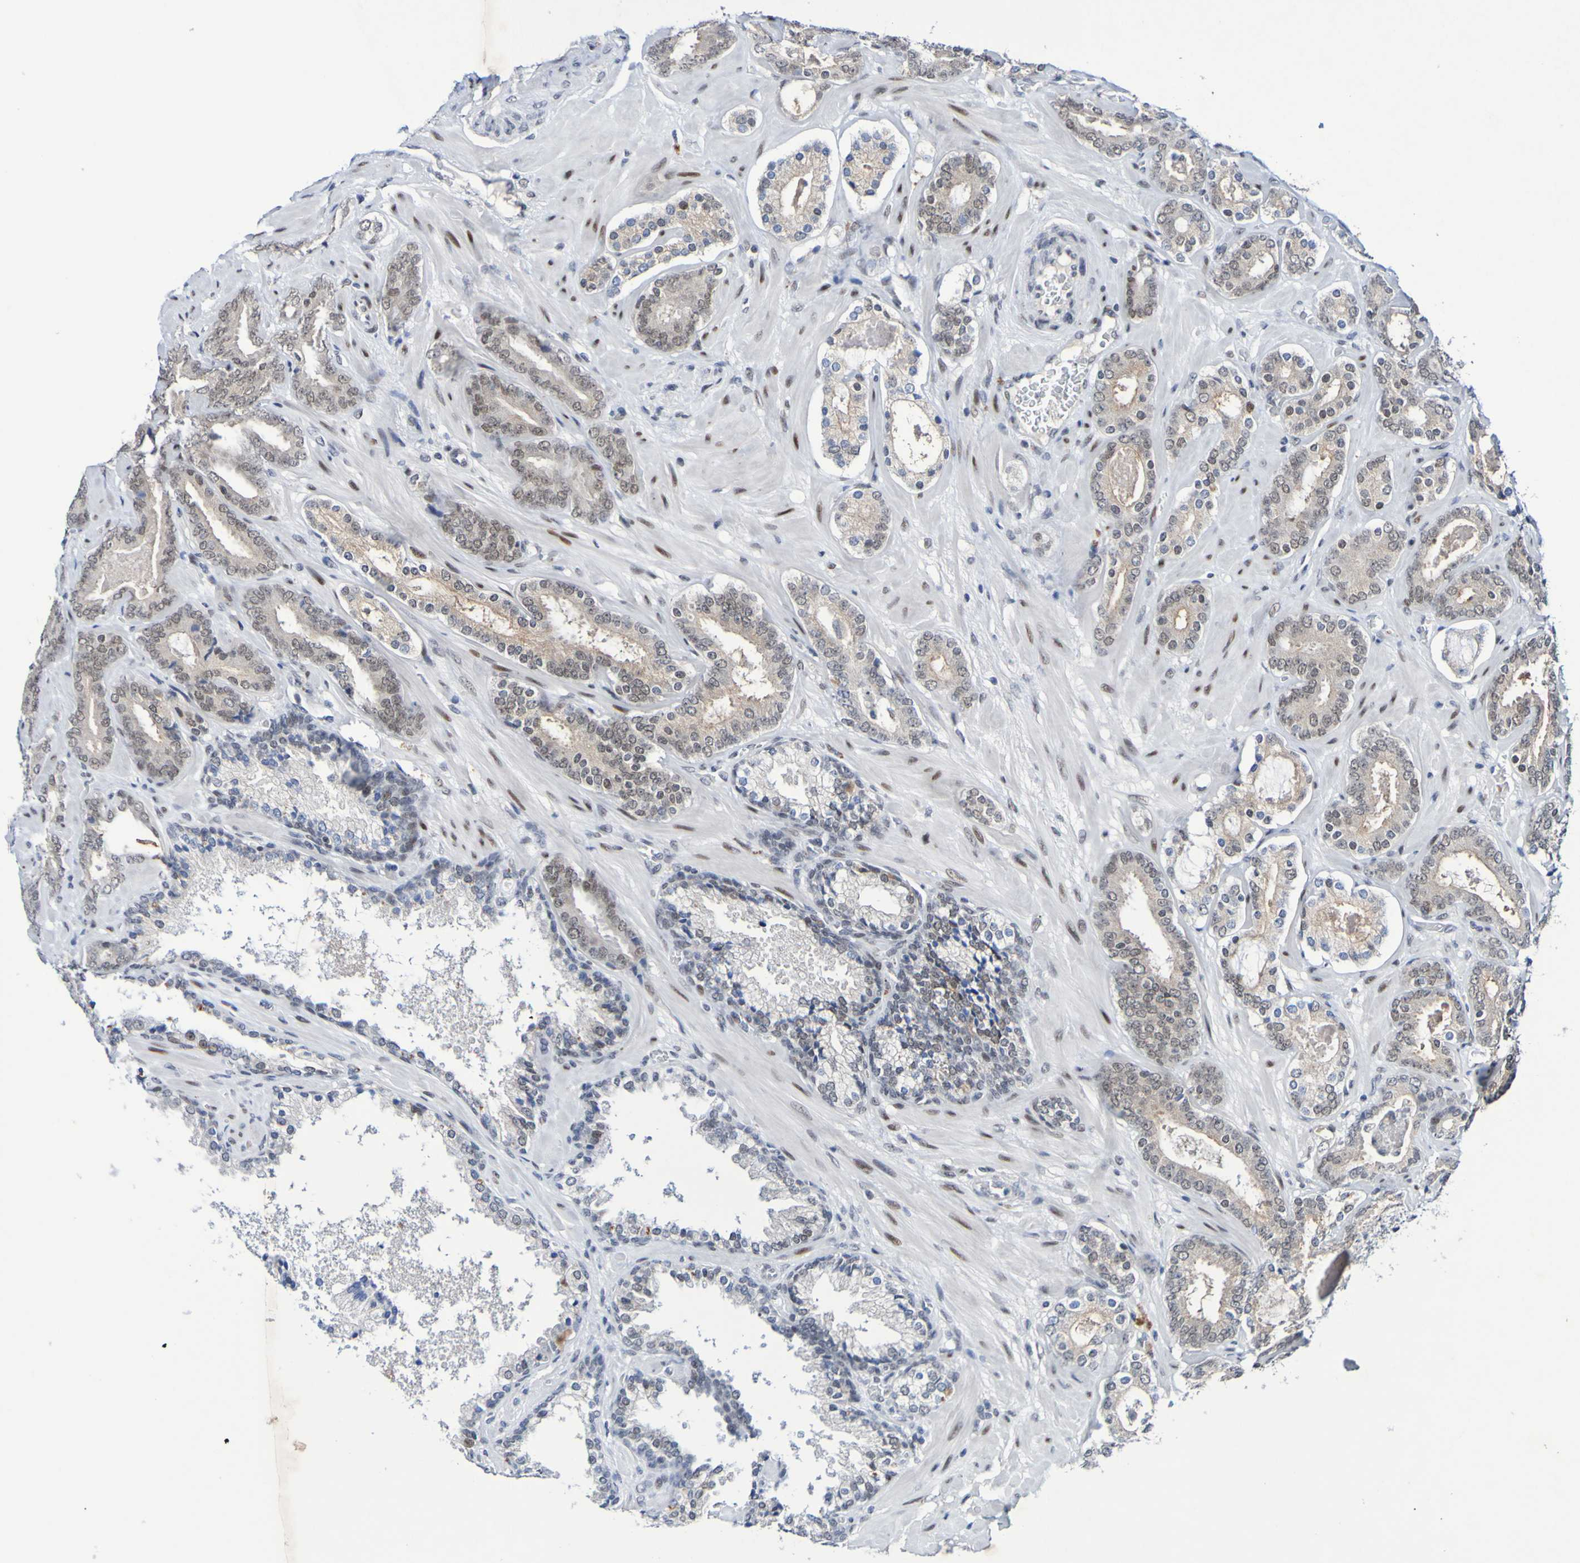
{"staining": {"intensity": "weak", "quantity": "25%-75%", "location": "cytoplasmic/membranous,nuclear"}, "tissue": "prostate cancer", "cell_type": "Tumor cells", "image_type": "cancer", "snomed": [{"axis": "morphology", "description": "Adenocarcinoma, Low grade"}, {"axis": "topography", "description": "Prostate"}], "caption": "Immunohistochemical staining of human prostate cancer displays weak cytoplasmic/membranous and nuclear protein positivity in approximately 25%-75% of tumor cells. (DAB (3,3'-diaminobenzidine) IHC, brown staining for protein, blue staining for nuclei).", "gene": "PCGF1", "patient": {"sex": "male", "age": 63}}